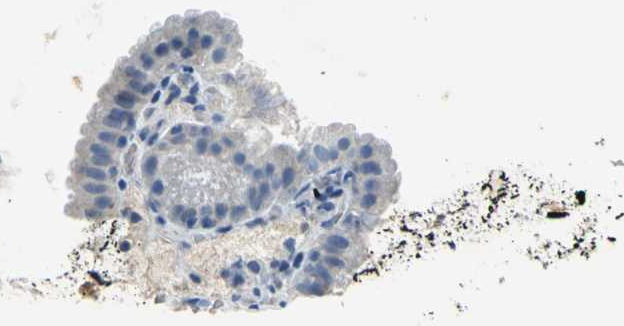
{"staining": {"intensity": "negative", "quantity": "none", "location": "none"}, "tissue": "gallbladder", "cell_type": "Glandular cells", "image_type": "normal", "snomed": [{"axis": "morphology", "description": "Normal tissue, NOS"}, {"axis": "topography", "description": "Gallbladder"}], "caption": "A photomicrograph of human gallbladder is negative for staining in glandular cells. The staining is performed using DAB (3,3'-diaminobenzidine) brown chromogen with nuclei counter-stained in using hematoxylin.", "gene": "GYG2", "patient": {"sex": "female", "age": 24}}